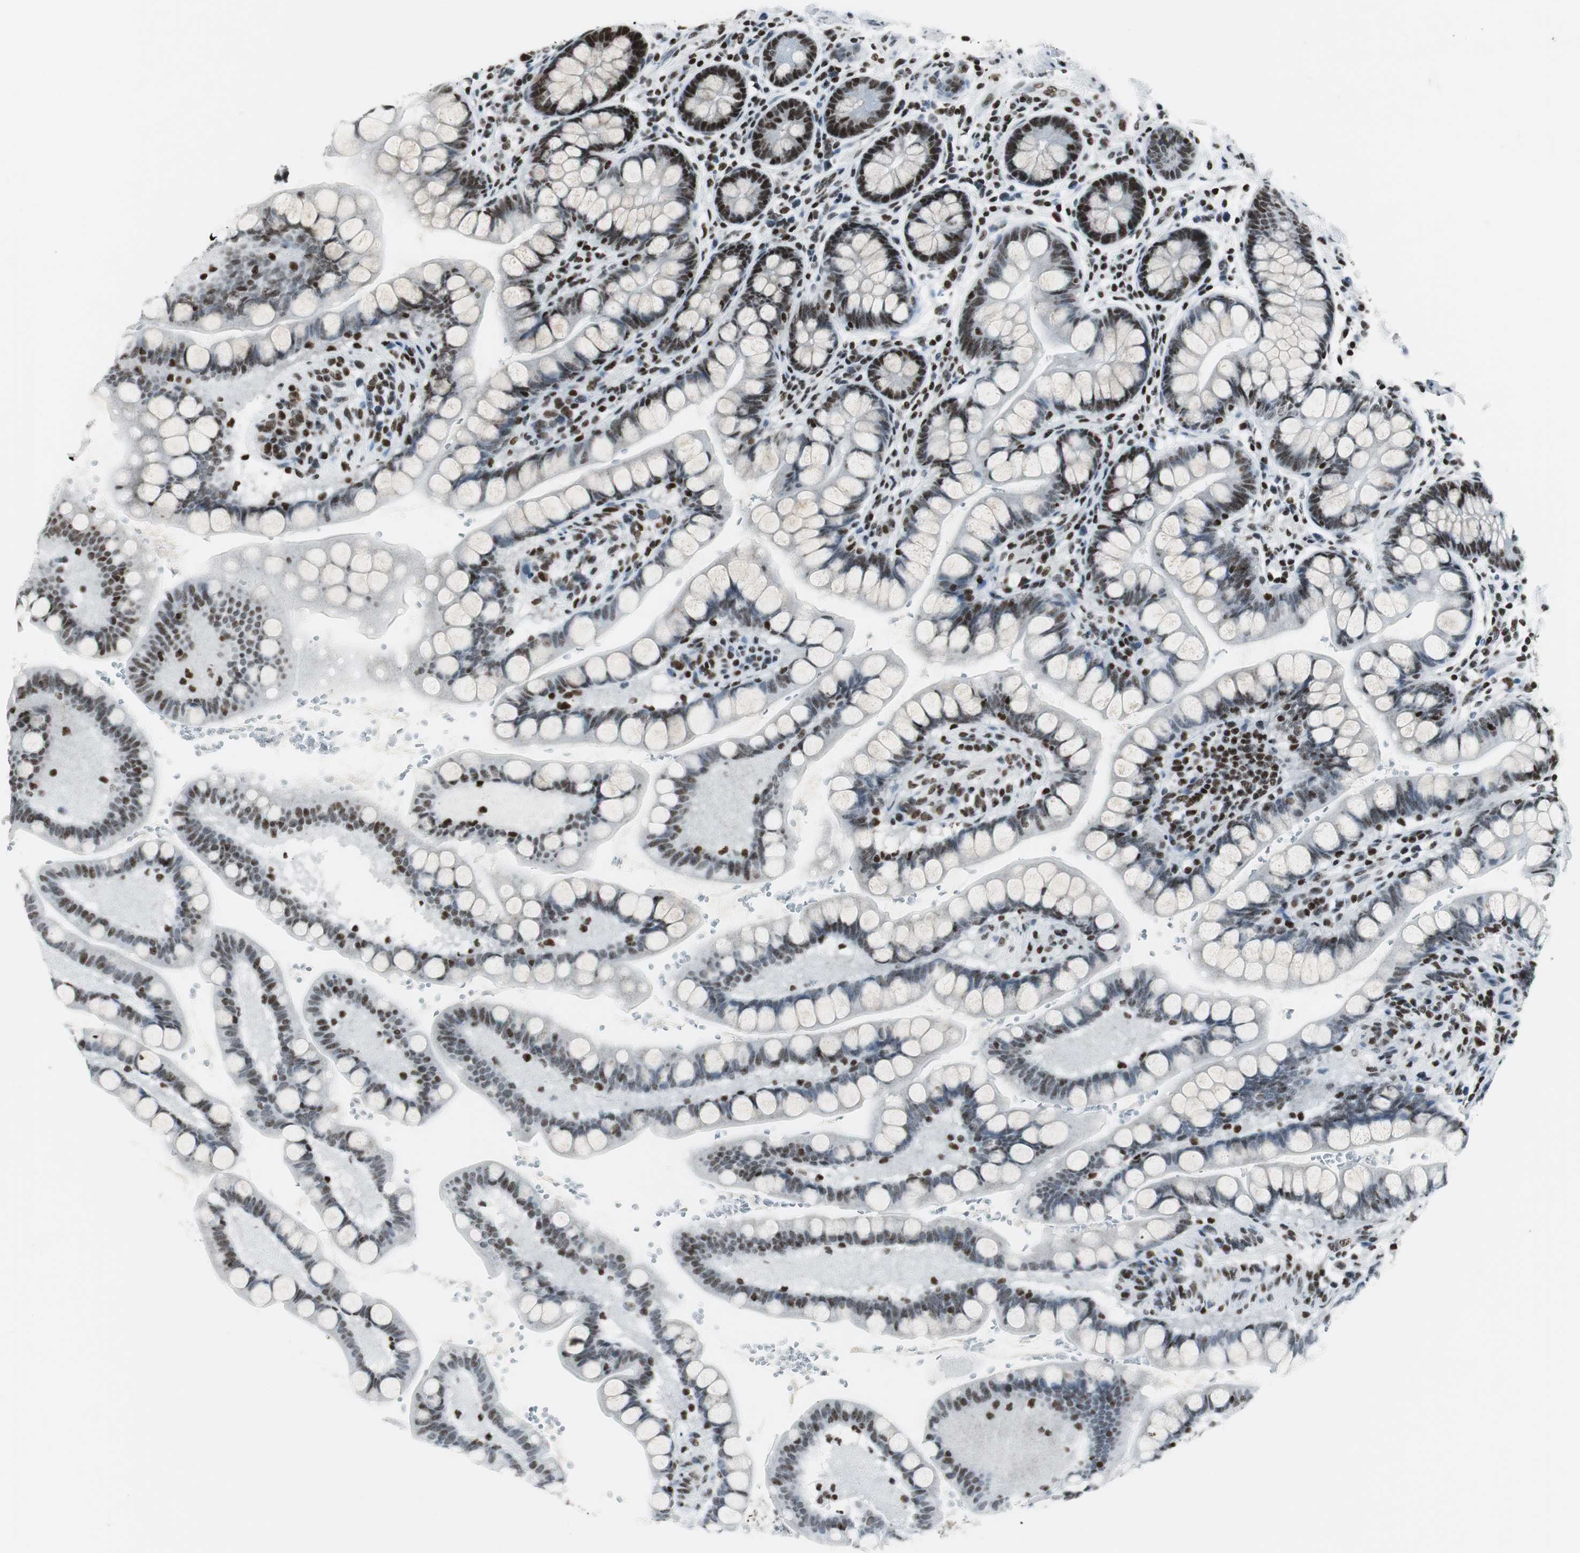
{"staining": {"intensity": "weak", "quantity": "25%-75%", "location": "nuclear"}, "tissue": "small intestine", "cell_type": "Glandular cells", "image_type": "normal", "snomed": [{"axis": "morphology", "description": "Normal tissue, NOS"}, {"axis": "topography", "description": "Small intestine"}], "caption": "A low amount of weak nuclear staining is appreciated in approximately 25%-75% of glandular cells in unremarkable small intestine. The staining was performed using DAB (3,3'-diaminobenzidine) to visualize the protein expression in brown, while the nuclei were stained in blue with hematoxylin (Magnification: 20x).", "gene": "RBBP4", "patient": {"sex": "female", "age": 58}}